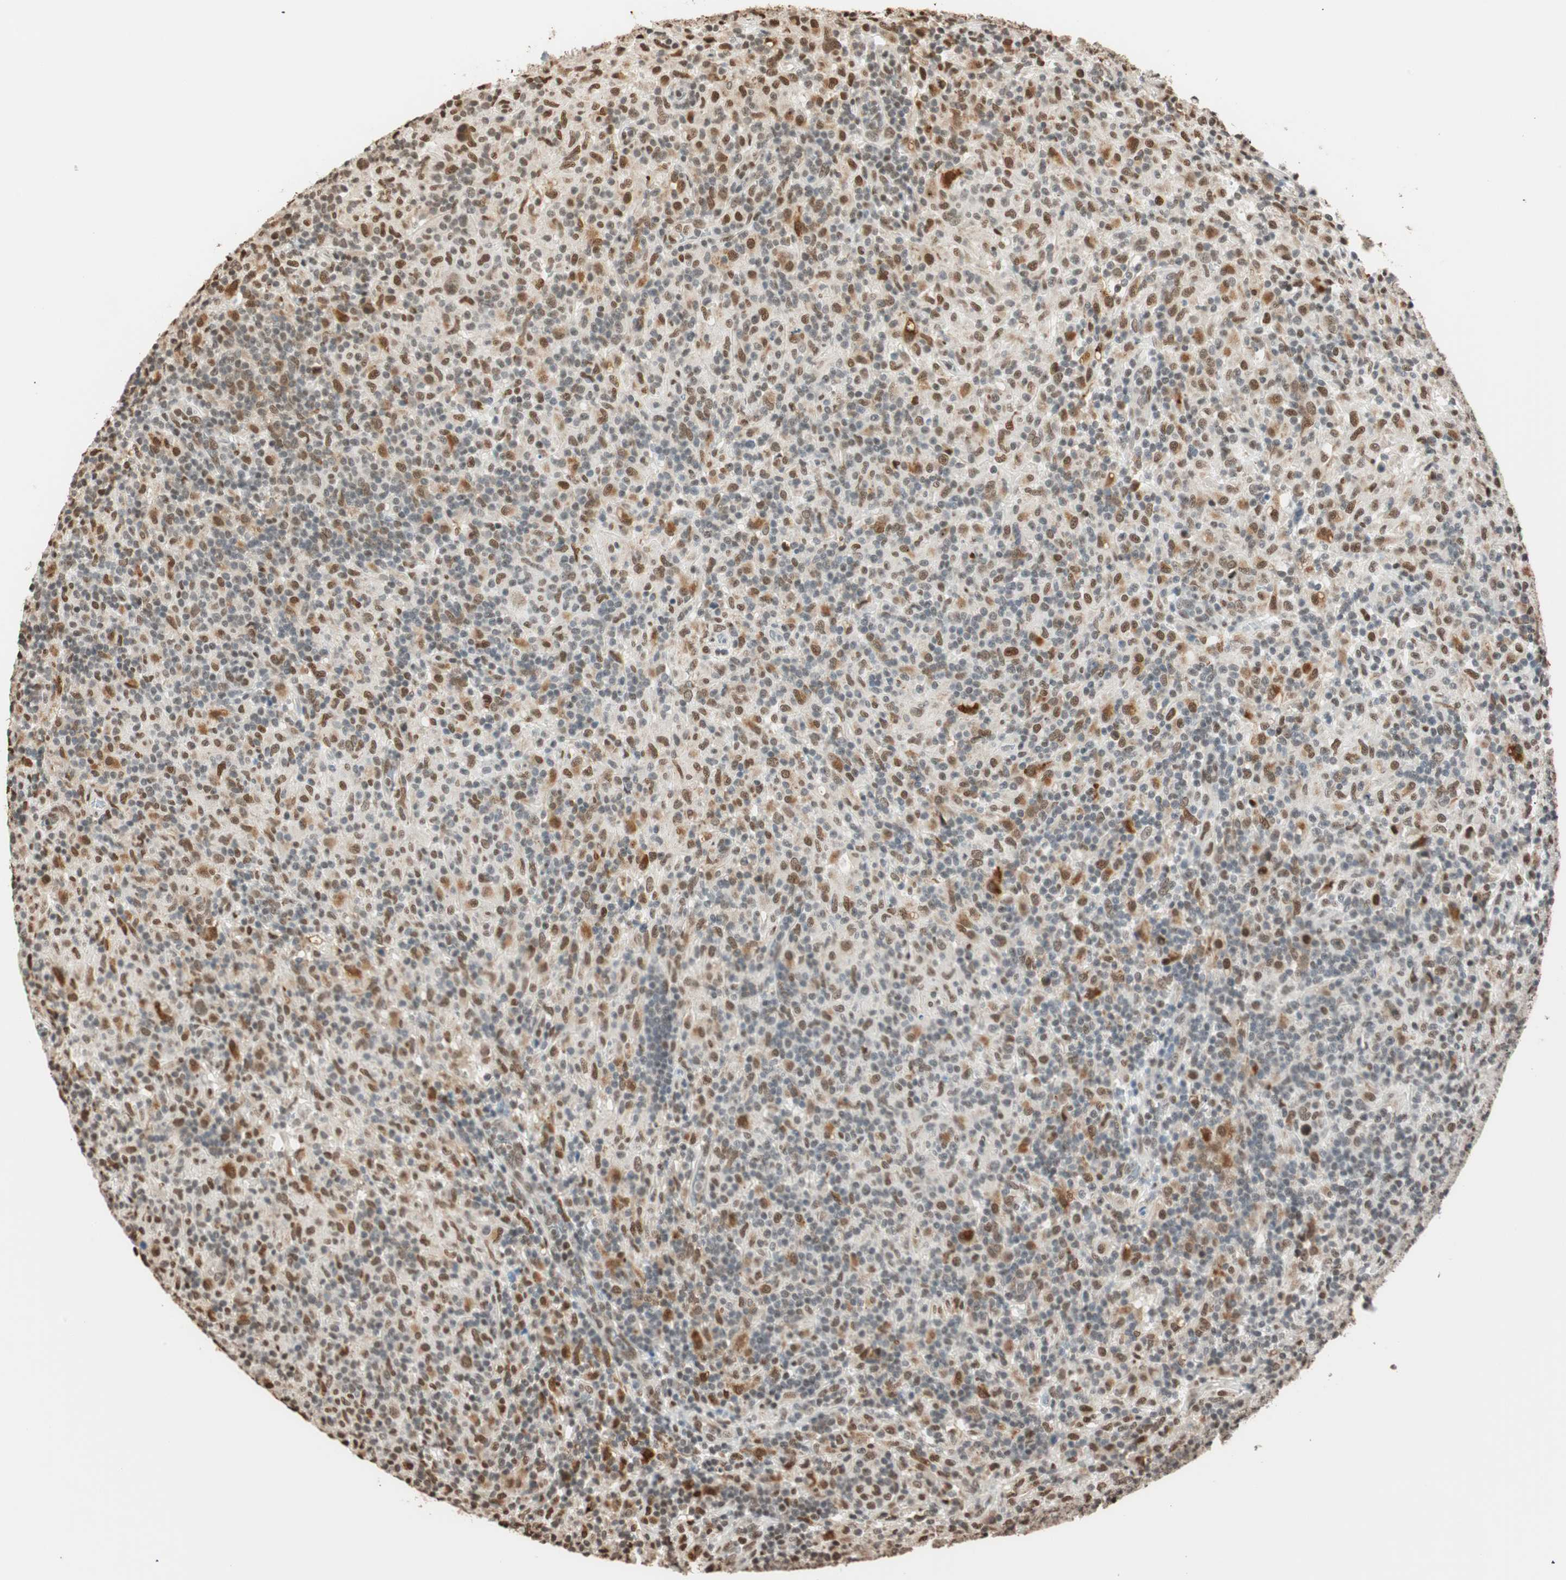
{"staining": {"intensity": "strong", "quantity": "25%-75%", "location": "nuclear"}, "tissue": "lymphoma", "cell_type": "Tumor cells", "image_type": "cancer", "snomed": [{"axis": "morphology", "description": "Hodgkin's disease, NOS"}, {"axis": "topography", "description": "Lymph node"}], "caption": "Human Hodgkin's disease stained for a protein (brown) reveals strong nuclear positive expression in approximately 25%-75% of tumor cells.", "gene": "FANCG", "patient": {"sex": "male", "age": 65}}